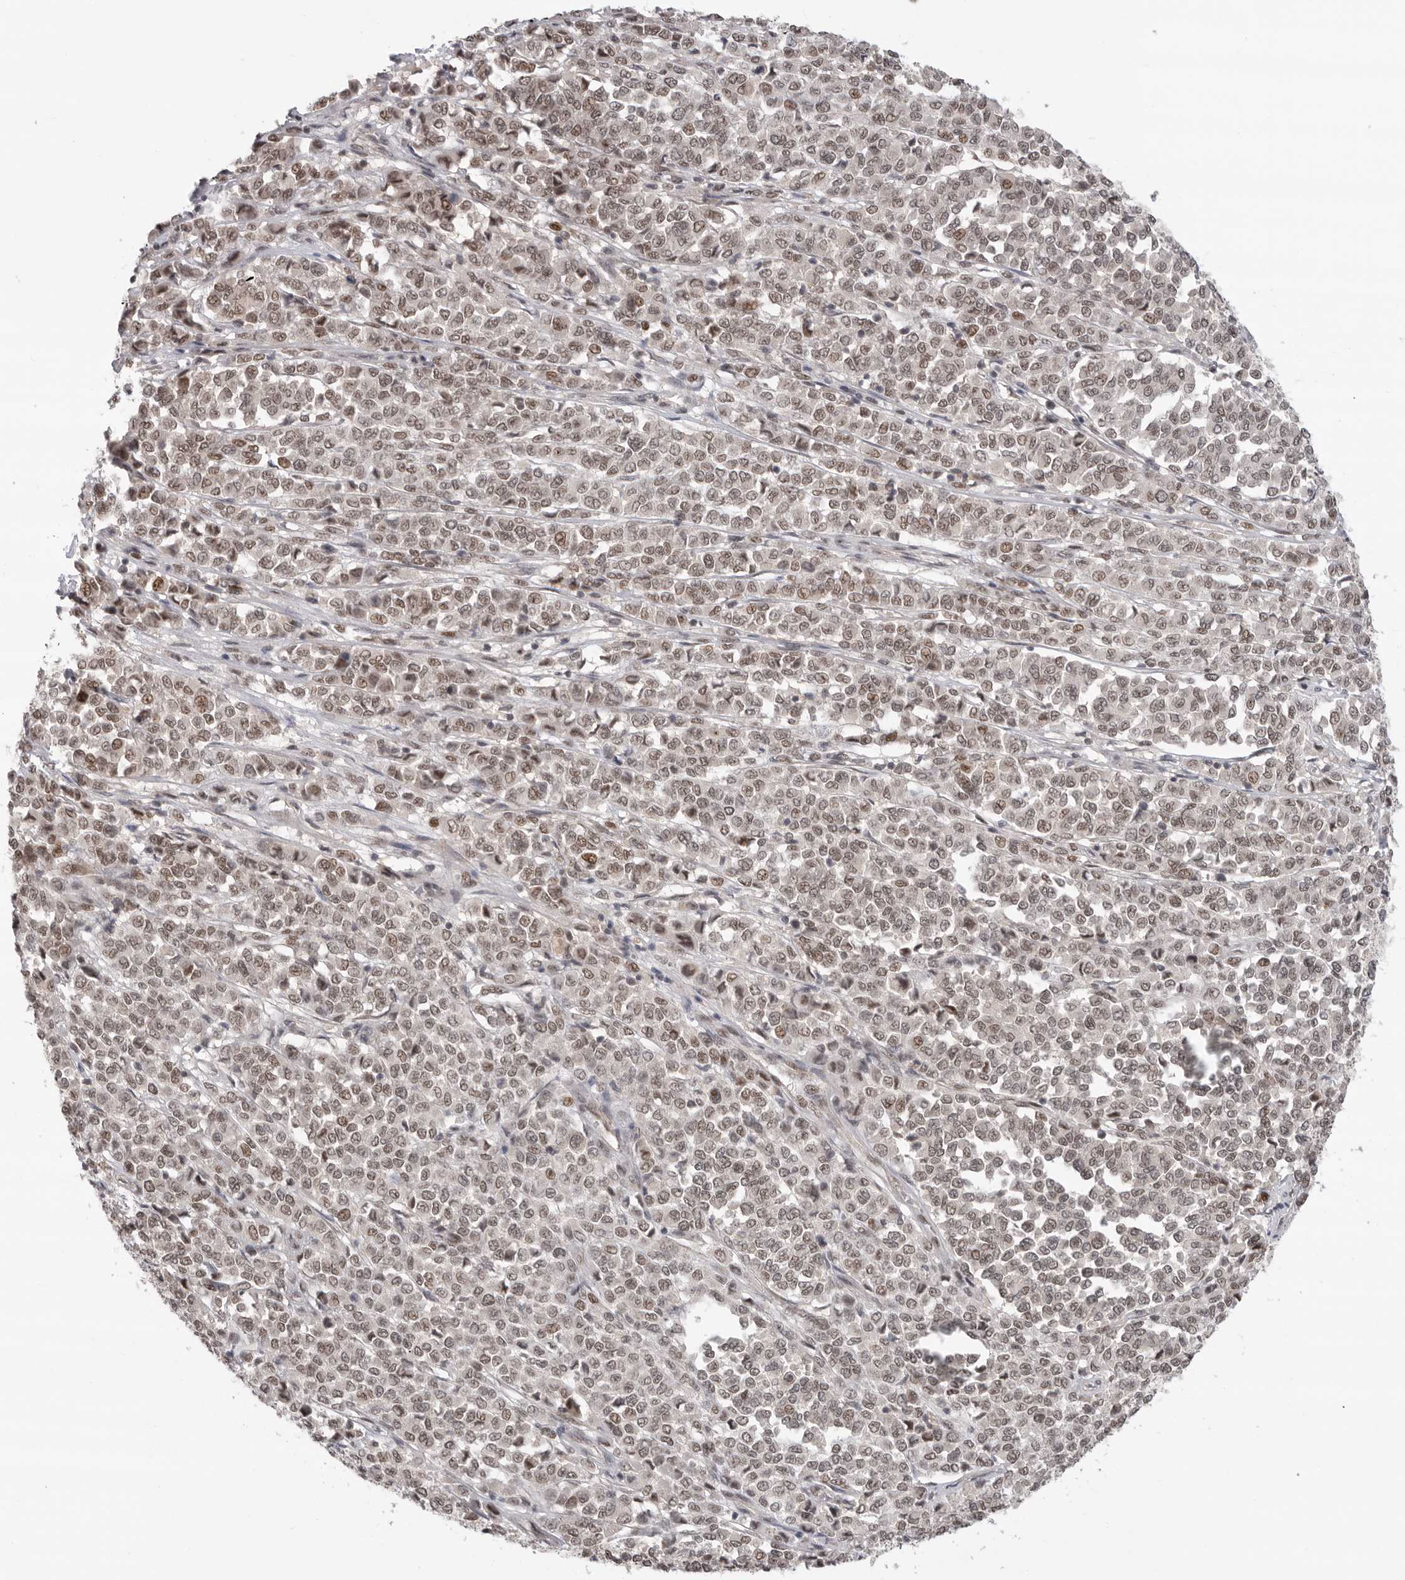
{"staining": {"intensity": "weak", "quantity": ">75%", "location": "nuclear"}, "tissue": "melanoma", "cell_type": "Tumor cells", "image_type": "cancer", "snomed": [{"axis": "morphology", "description": "Malignant melanoma, Metastatic site"}, {"axis": "topography", "description": "Pancreas"}], "caption": "Immunohistochemistry (IHC) micrograph of neoplastic tissue: human malignant melanoma (metastatic site) stained using IHC shows low levels of weak protein expression localized specifically in the nuclear of tumor cells, appearing as a nuclear brown color.", "gene": "ZNF830", "patient": {"sex": "female", "age": 30}}